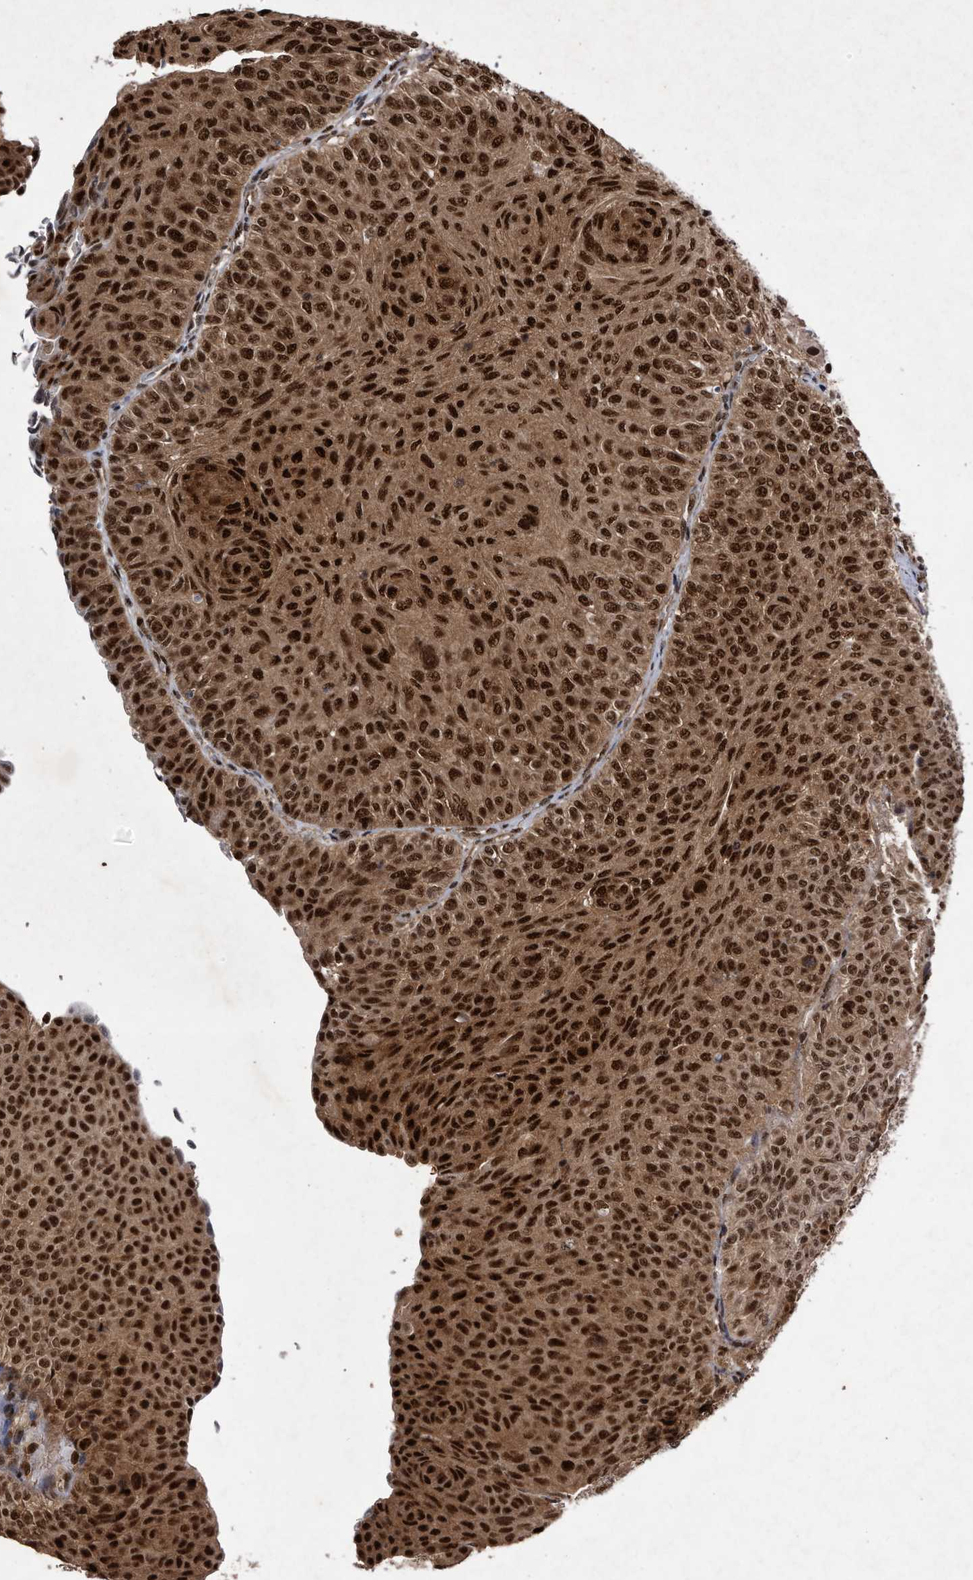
{"staining": {"intensity": "strong", "quantity": ">75%", "location": "cytoplasmic/membranous,nuclear"}, "tissue": "urothelial cancer", "cell_type": "Tumor cells", "image_type": "cancer", "snomed": [{"axis": "morphology", "description": "Urothelial carcinoma, Low grade"}, {"axis": "topography", "description": "Urinary bladder"}], "caption": "Urothelial cancer stained with a protein marker demonstrates strong staining in tumor cells.", "gene": "RAD23B", "patient": {"sex": "male", "age": 78}}